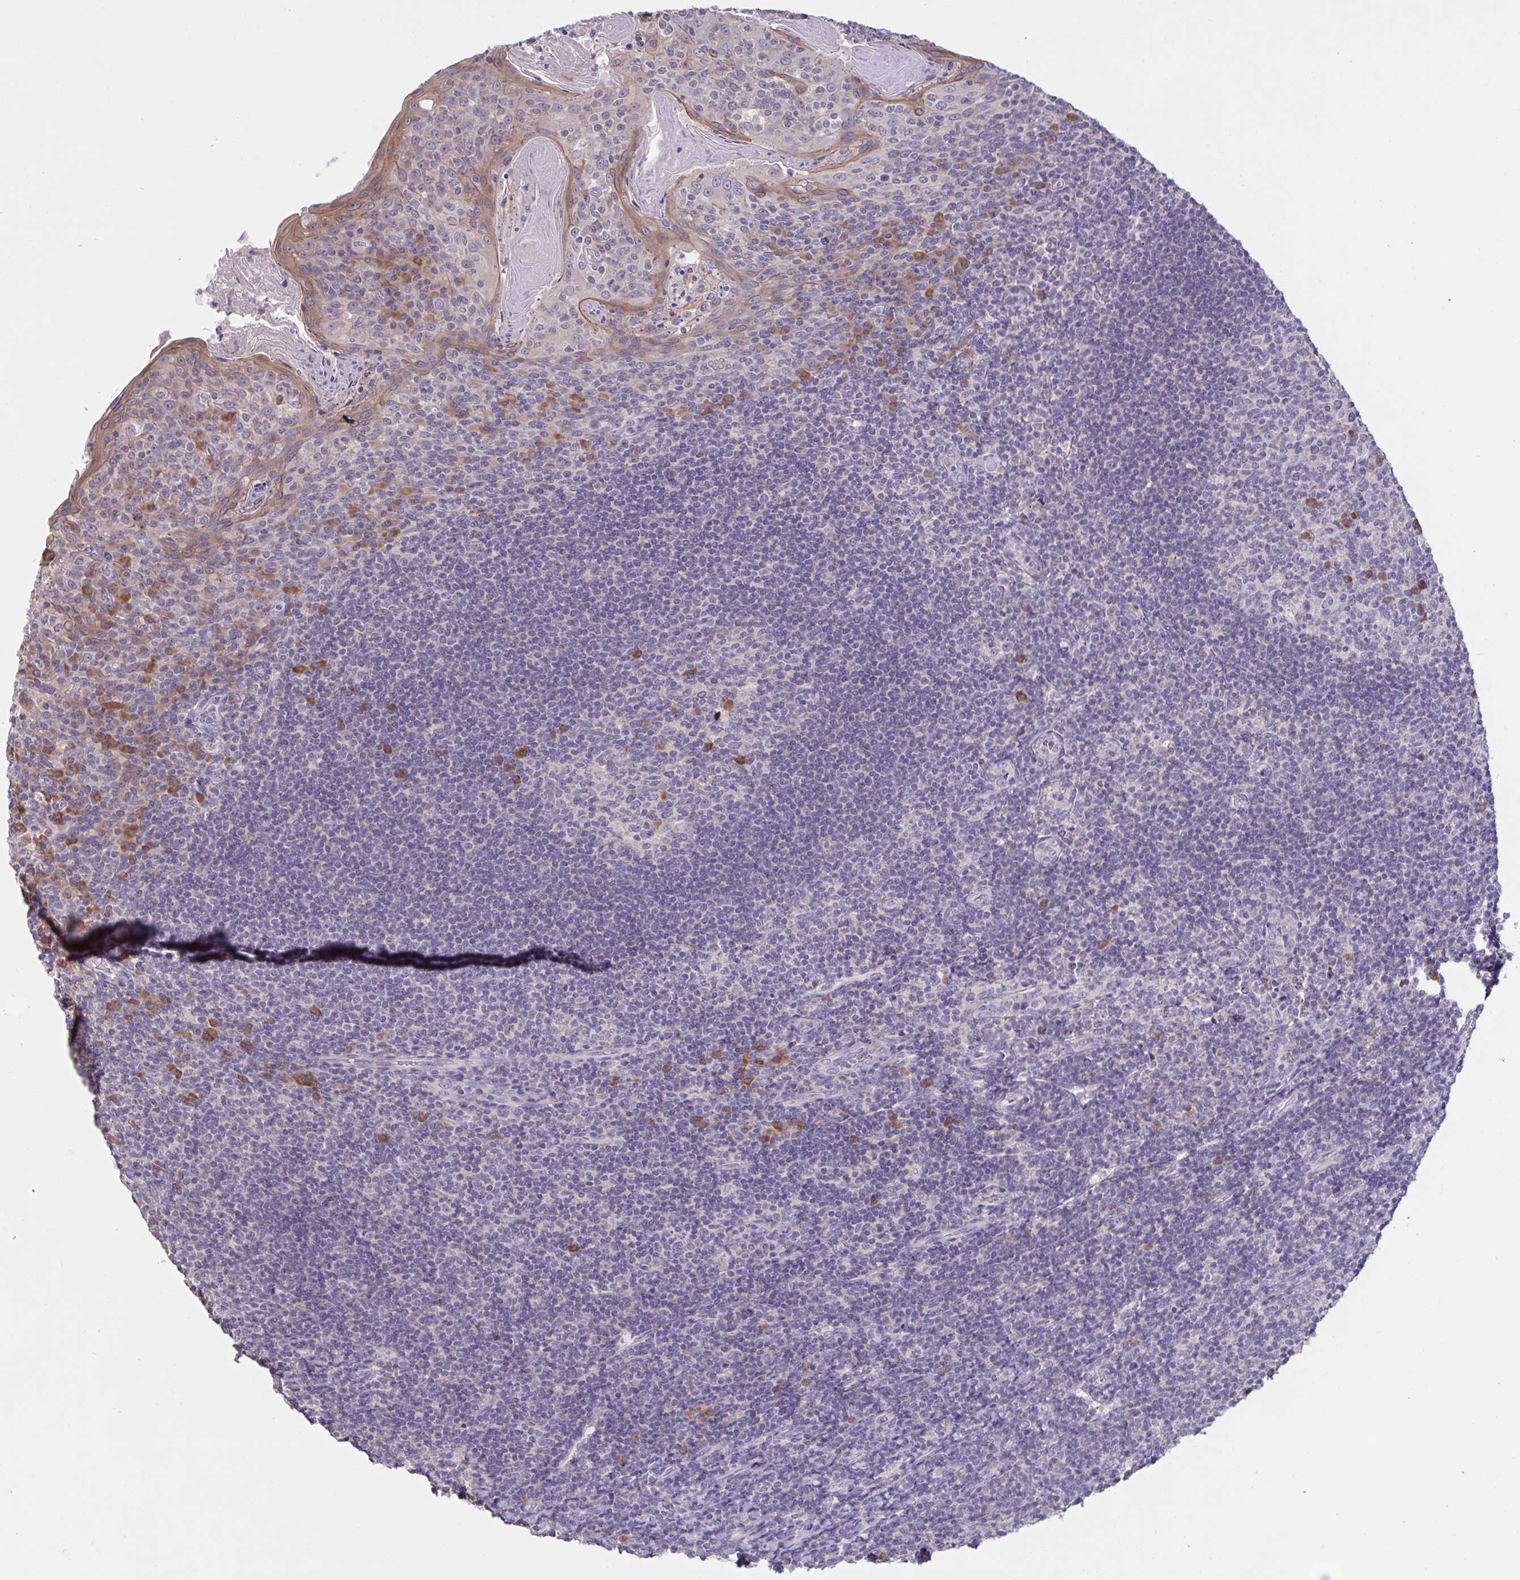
{"staining": {"intensity": "moderate", "quantity": "<25%", "location": "cytoplasmic/membranous"}, "tissue": "tonsil", "cell_type": "Germinal center cells", "image_type": "normal", "snomed": [{"axis": "morphology", "description": "Normal tissue, NOS"}, {"axis": "topography", "description": "Tonsil"}], "caption": "Germinal center cells demonstrate moderate cytoplasmic/membranous positivity in approximately <25% of cells in normal tonsil.", "gene": "TMEM41A", "patient": {"sex": "female", "age": 10}}